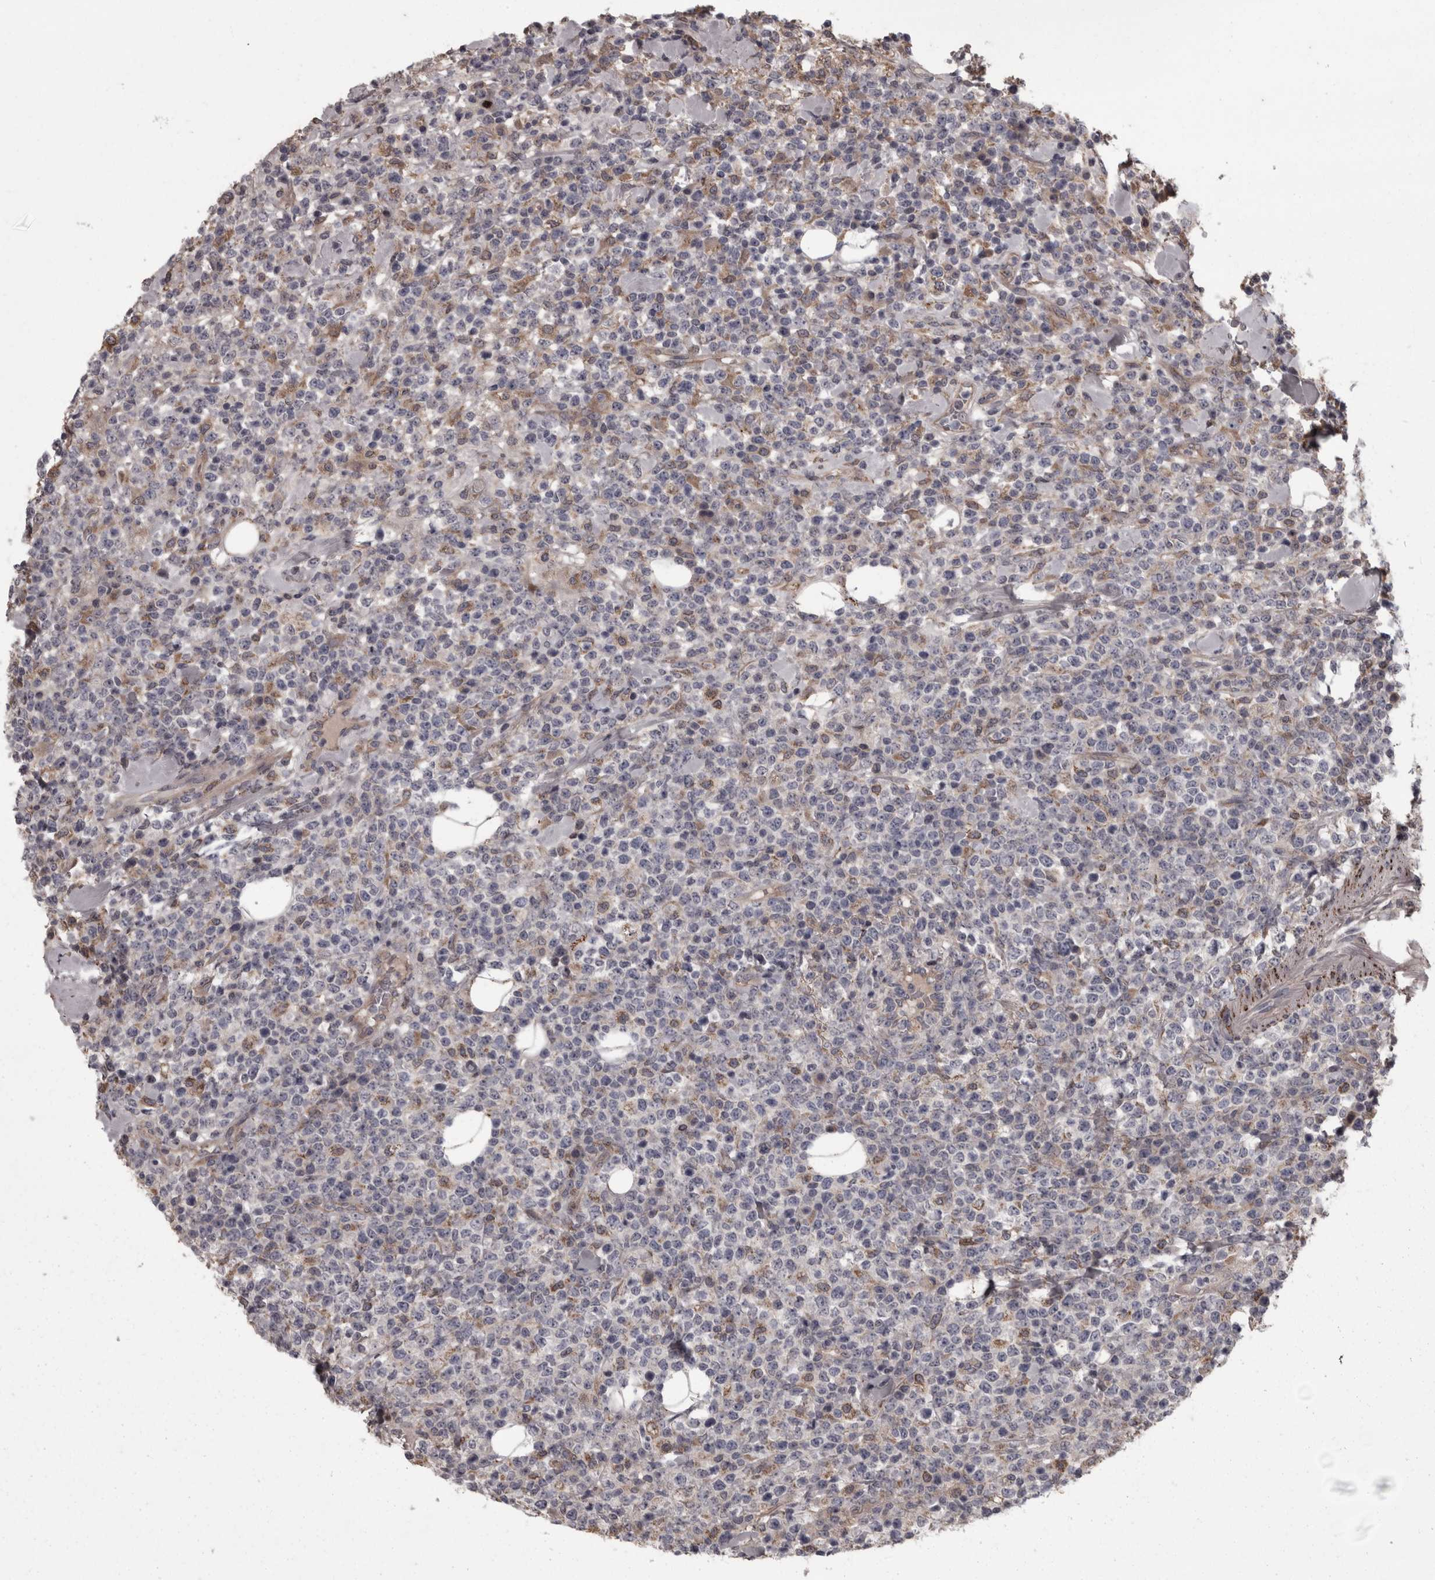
{"staining": {"intensity": "weak", "quantity": "<25%", "location": "cytoplasmic/membranous"}, "tissue": "lymphoma", "cell_type": "Tumor cells", "image_type": "cancer", "snomed": [{"axis": "morphology", "description": "Malignant lymphoma, non-Hodgkin's type, High grade"}, {"axis": "topography", "description": "Colon"}], "caption": "Lymphoma was stained to show a protein in brown. There is no significant expression in tumor cells.", "gene": "PCDH17", "patient": {"sex": "female", "age": 53}}